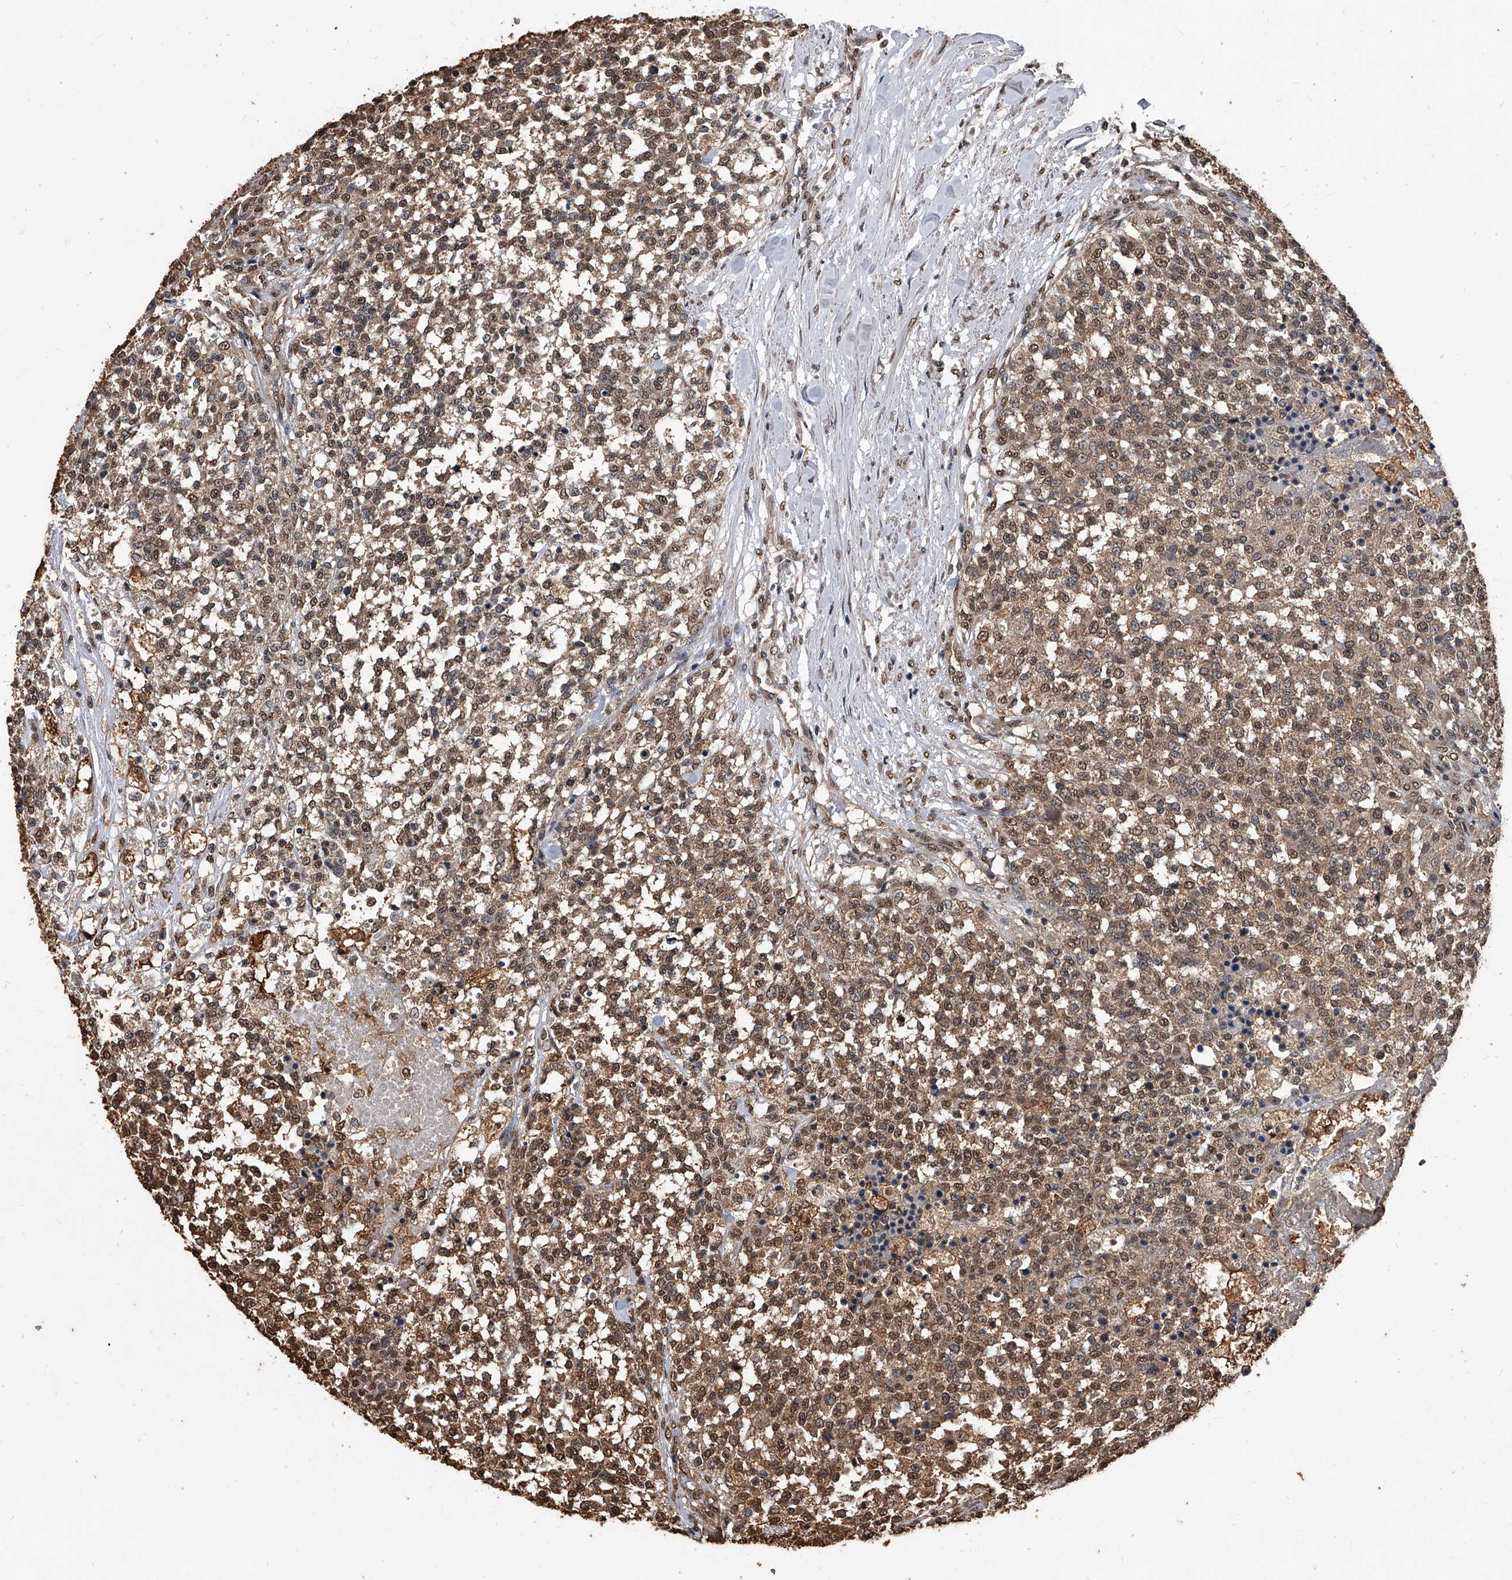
{"staining": {"intensity": "moderate", "quantity": ">75%", "location": "cytoplasmic/membranous,nuclear"}, "tissue": "testis cancer", "cell_type": "Tumor cells", "image_type": "cancer", "snomed": [{"axis": "morphology", "description": "Seminoma, NOS"}, {"axis": "topography", "description": "Testis"}], "caption": "Moderate cytoplasmic/membranous and nuclear positivity is appreciated in about >75% of tumor cells in seminoma (testis).", "gene": "FBXL4", "patient": {"sex": "male", "age": 59}}